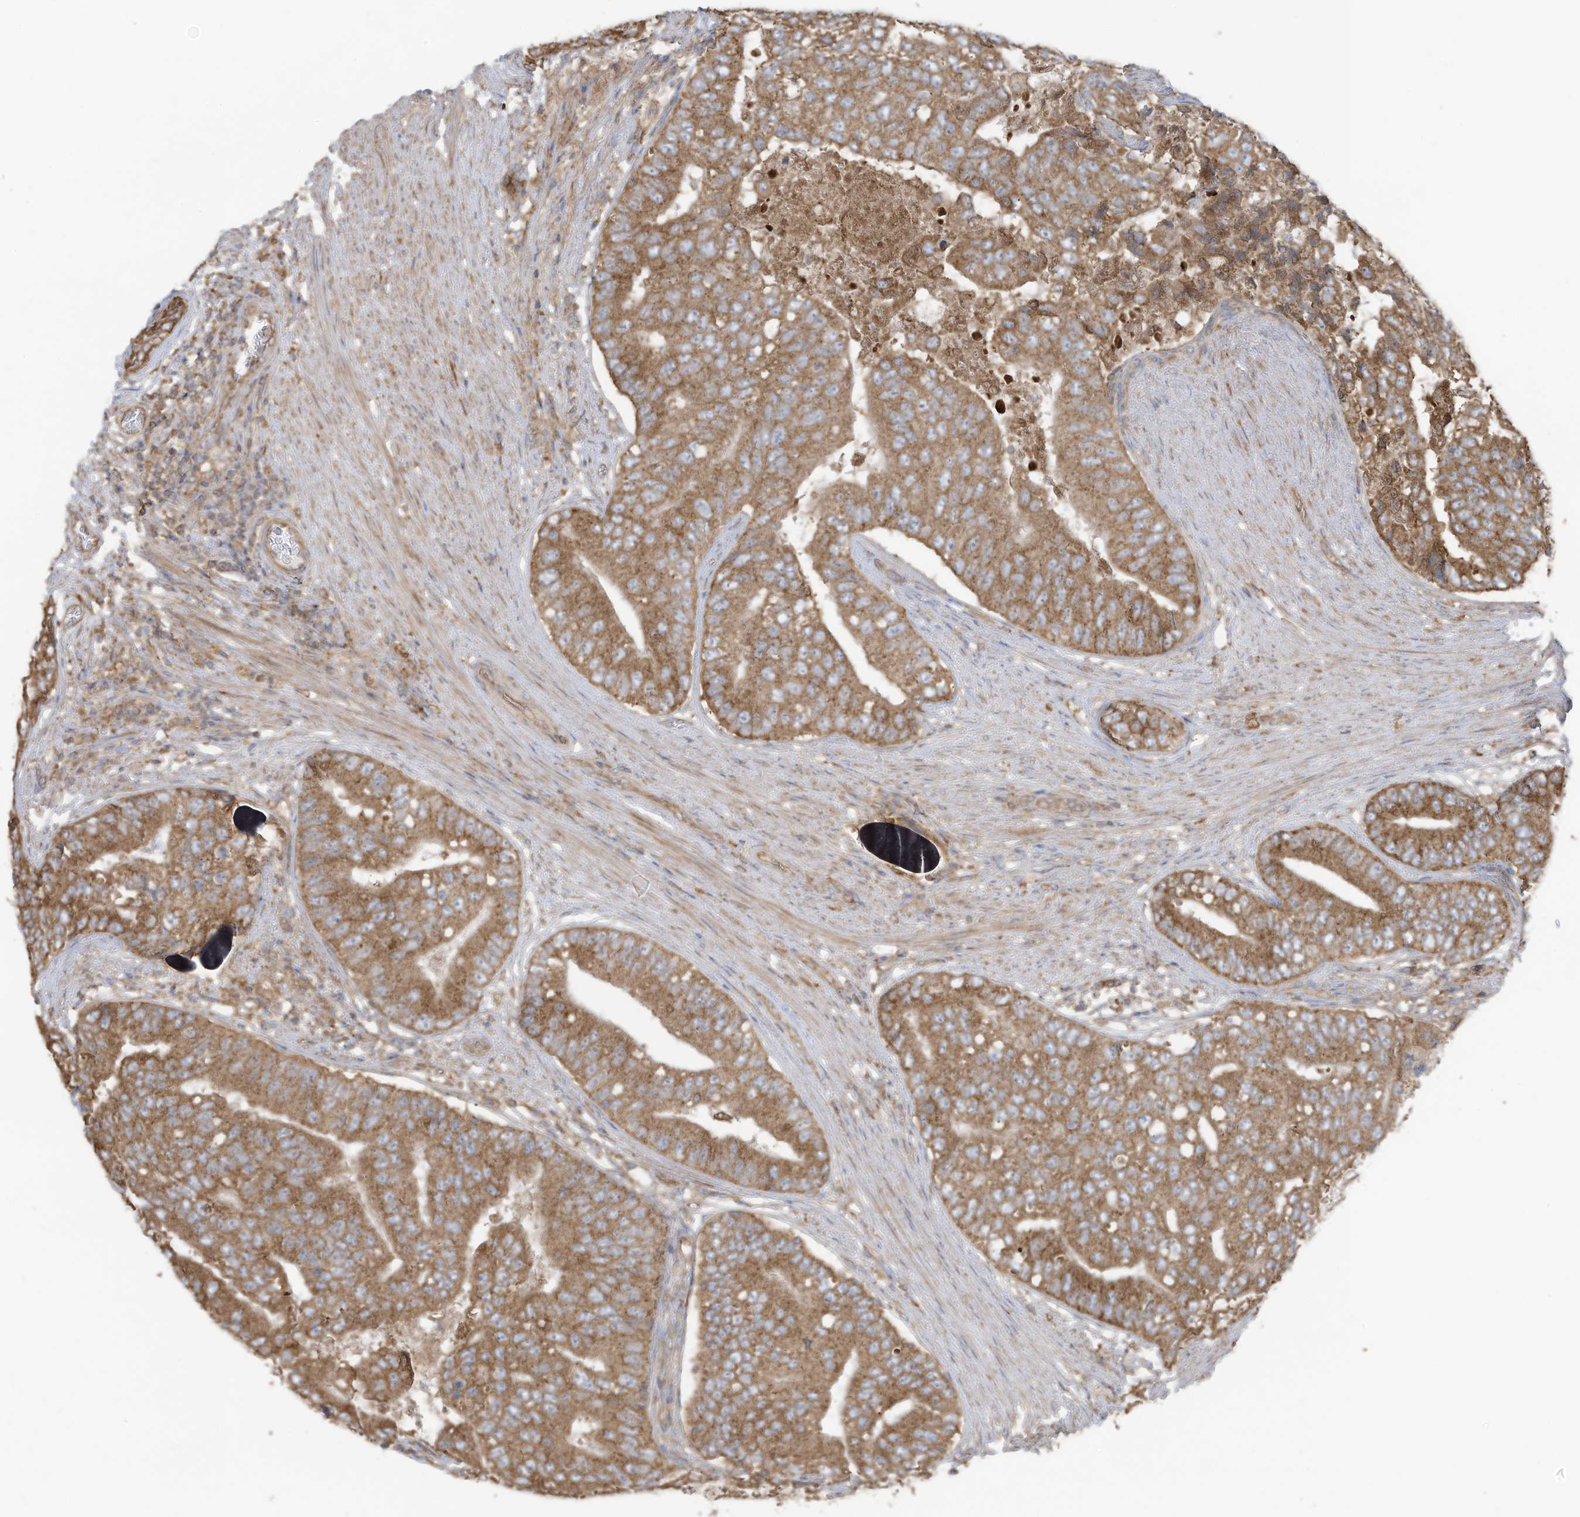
{"staining": {"intensity": "moderate", "quantity": ">75%", "location": "cytoplasmic/membranous"}, "tissue": "prostate cancer", "cell_type": "Tumor cells", "image_type": "cancer", "snomed": [{"axis": "morphology", "description": "Adenocarcinoma, High grade"}, {"axis": "topography", "description": "Prostate"}], "caption": "Immunohistochemical staining of prostate adenocarcinoma (high-grade) demonstrates medium levels of moderate cytoplasmic/membranous positivity in approximately >75% of tumor cells.", "gene": "CGAS", "patient": {"sex": "male", "age": 70}}